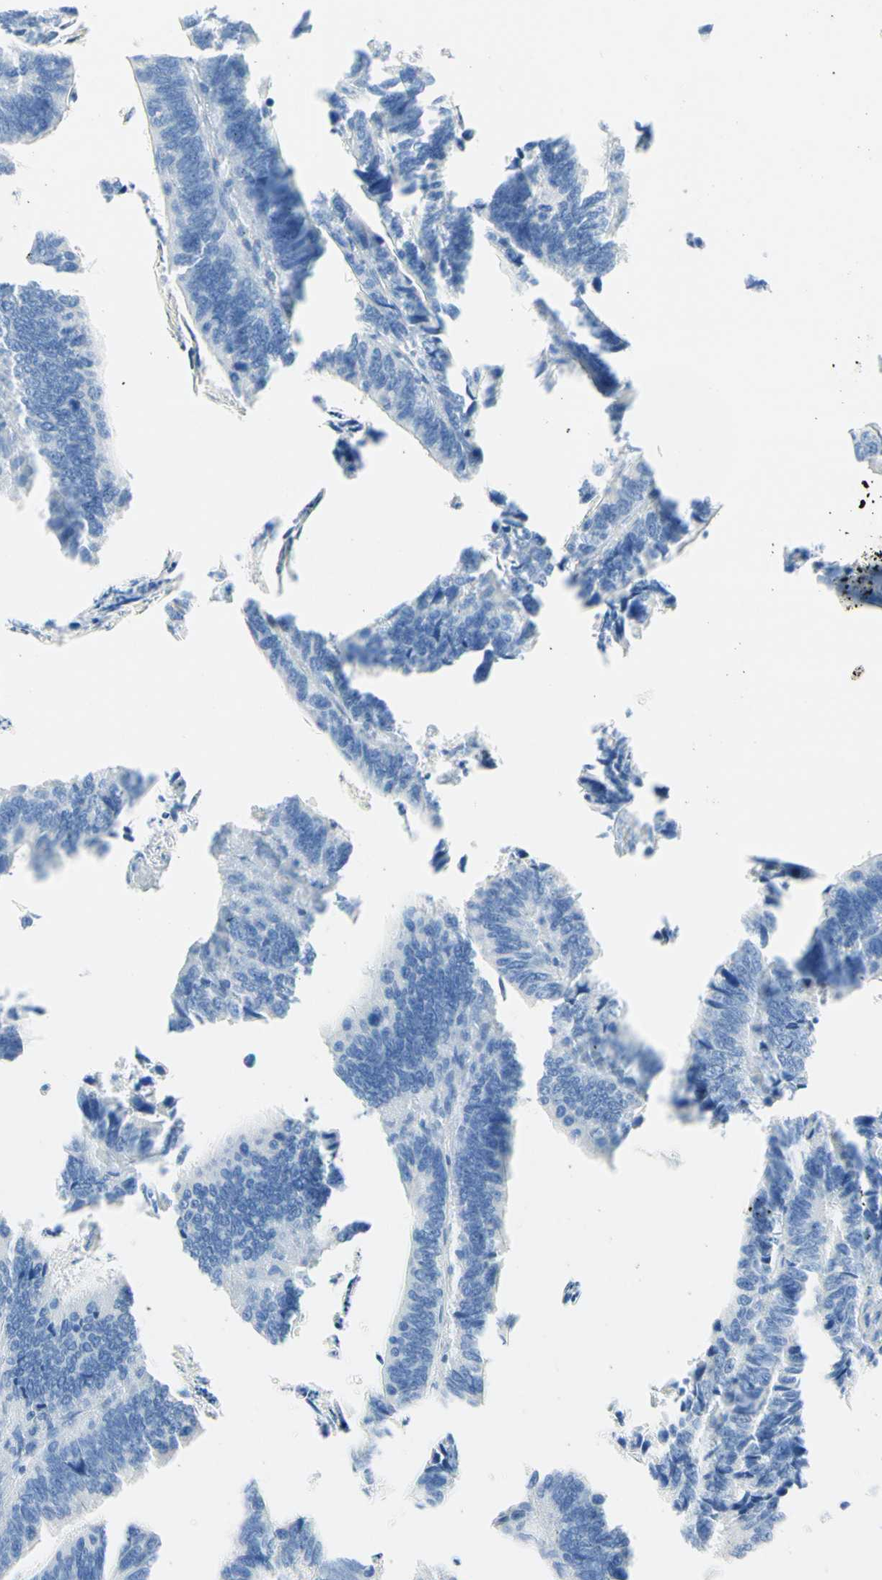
{"staining": {"intensity": "negative", "quantity": "none", "location": "none"}, "tissue": "colorectal cancer", "cell_type": "Tumor cells", "image_type": "cancer", "snomed": [{"axis": "morphology", "description": "Adenocarcinoma, NOS"}, {"axis": "topography", "description": "Colon"}], "caption": "Photomicrograph shows no protein staining in tumor cells of colorectal cancer tissue.", "gene": "IL6ST", "patient": {"sex": "male", "age": 72}}